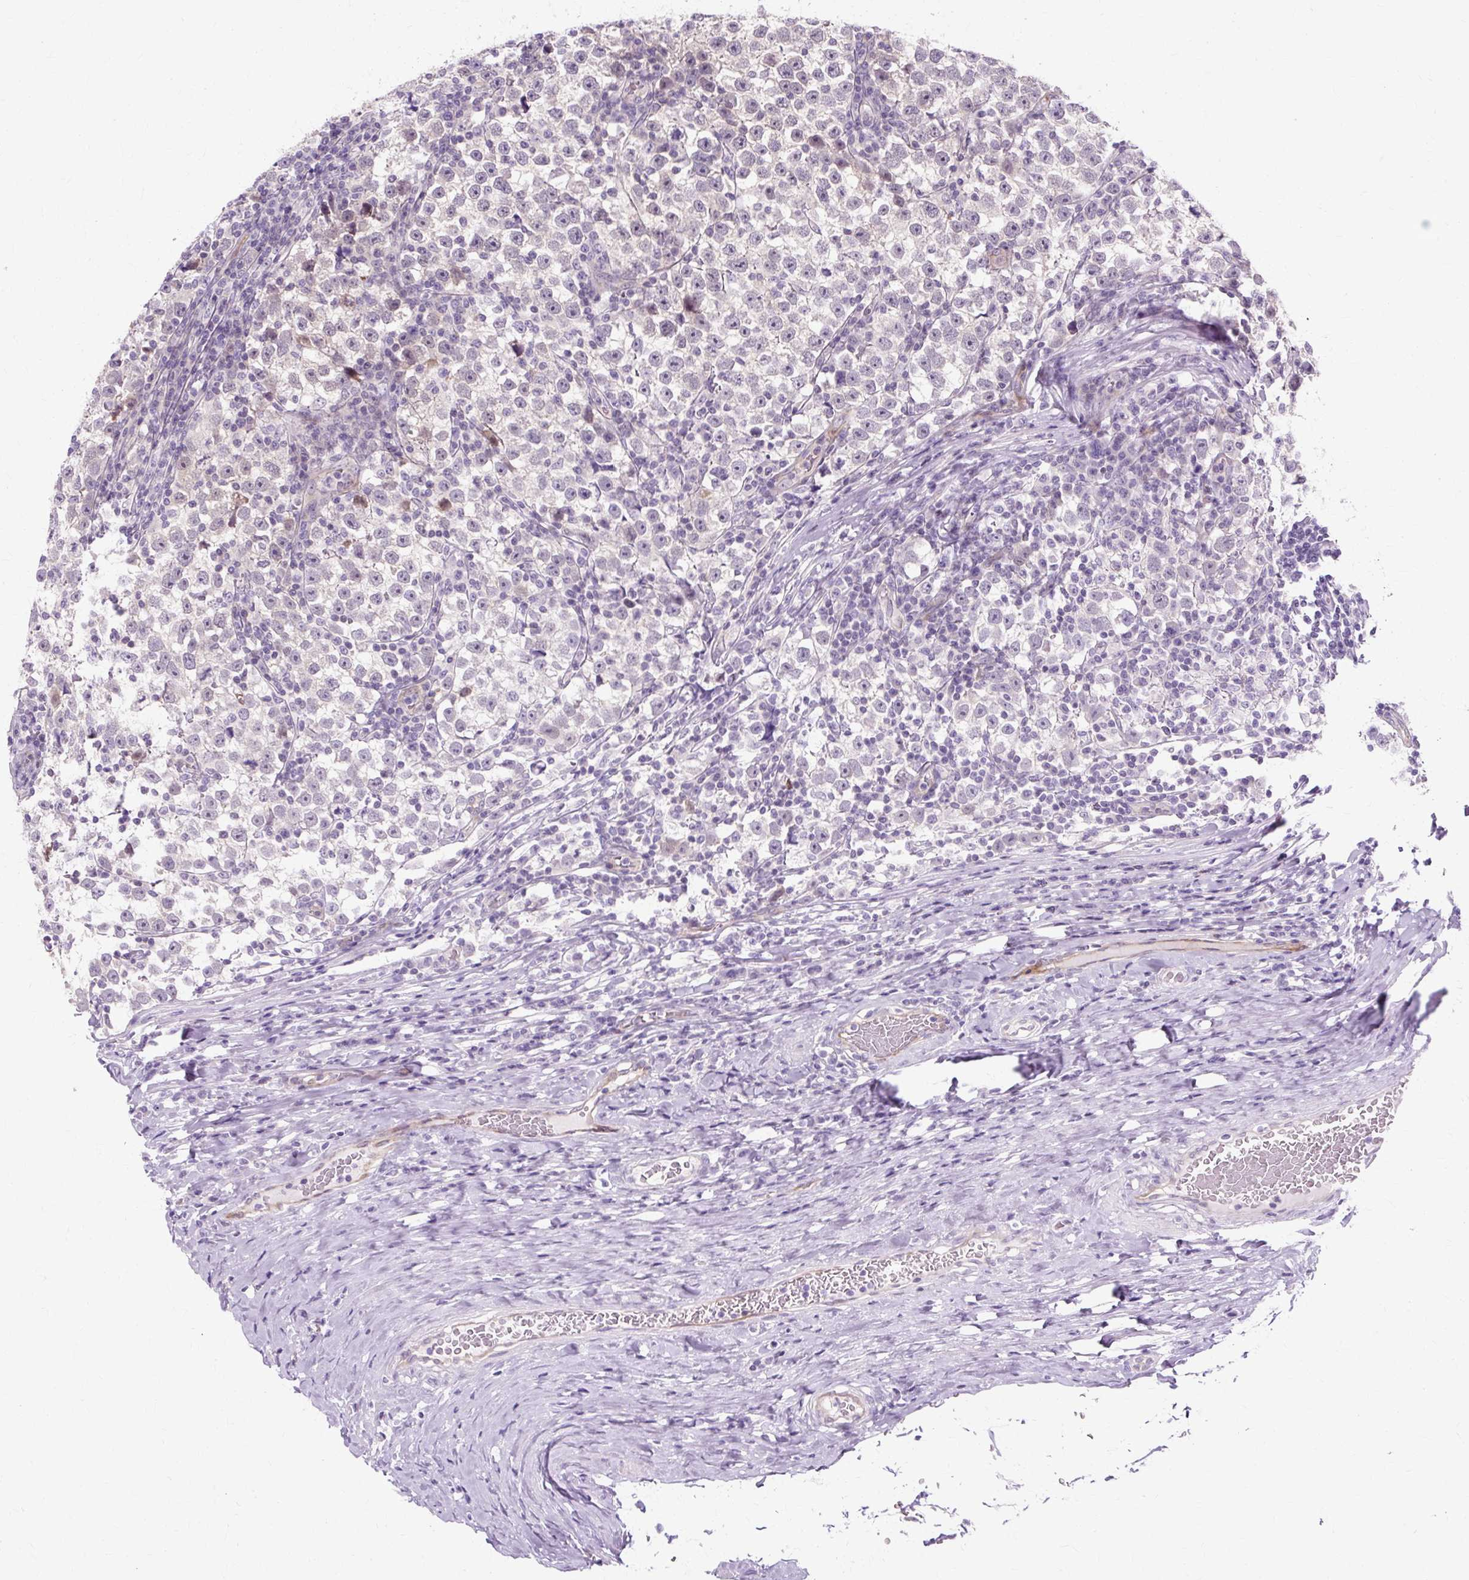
{"staining": {"intensity": "negative", "quantity": "none", "location": "none"}, "tissue": "testis cancer", "cell_type": "Tumor cells", "image_type": "cancer", "snomed": [{"axis": "morphology", "description": "Normal tissue, NOS"}, {"axis": "morphology", "description": "Seminoma, NOS"}, {"axis": "topography", "description": "Testis"}], "caption": "Testis cancer was stained to show a protein in brown. There is no significant expression in tumor cells.", "gene": "ZNF35", "patient": {"sex": "male", "age": 43}}